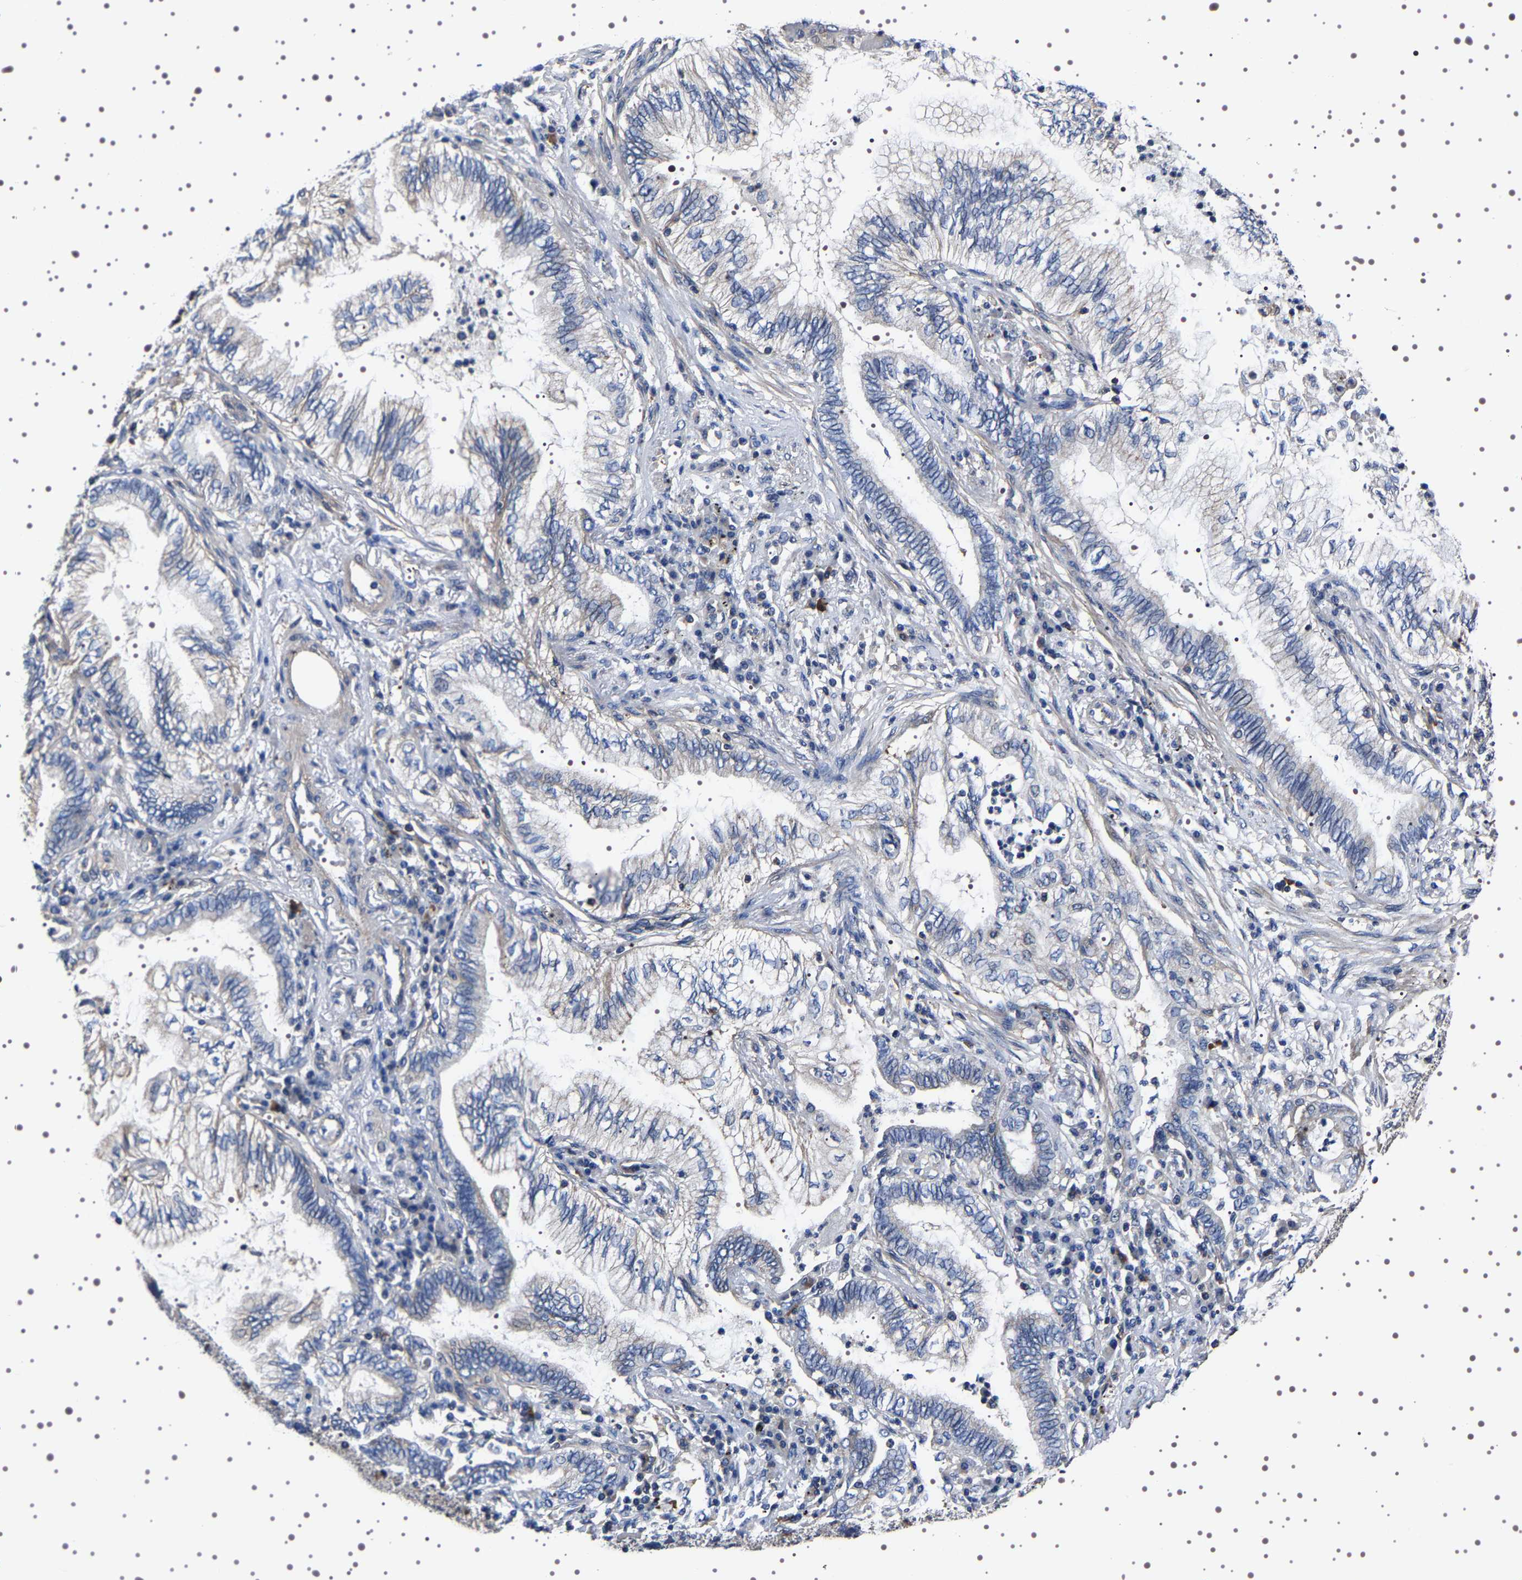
{"staining": {"intensity": "negative", "quantity": "none", "location": "none"}, "tissue": "lung cancer", "cell_type": "Tumor cells", "image_type": "cancer", "snomed": [{"axis": "morphology", "description": "Normal tissue, NOS"}, {"axis": "morphology", "description": "Adenocarcinoma, NOS"}, {"axis": "topography", "description": "Bronchus"}, {"axis": "topography", "description": "Lung"}], "caption": "High power microscopy photomicrograph of an IHC image of lung cancer, revealing no significant staining in tumor cells. The staining was performed using DAB (3,3'-diaminobenzidine) to visualize the protein expression in brown, while the nuclei were stained in blue with hematoxylin (Magnification: 20x).", "gene": "WDR1", "patient": {"sex": "female", "age": 70}}